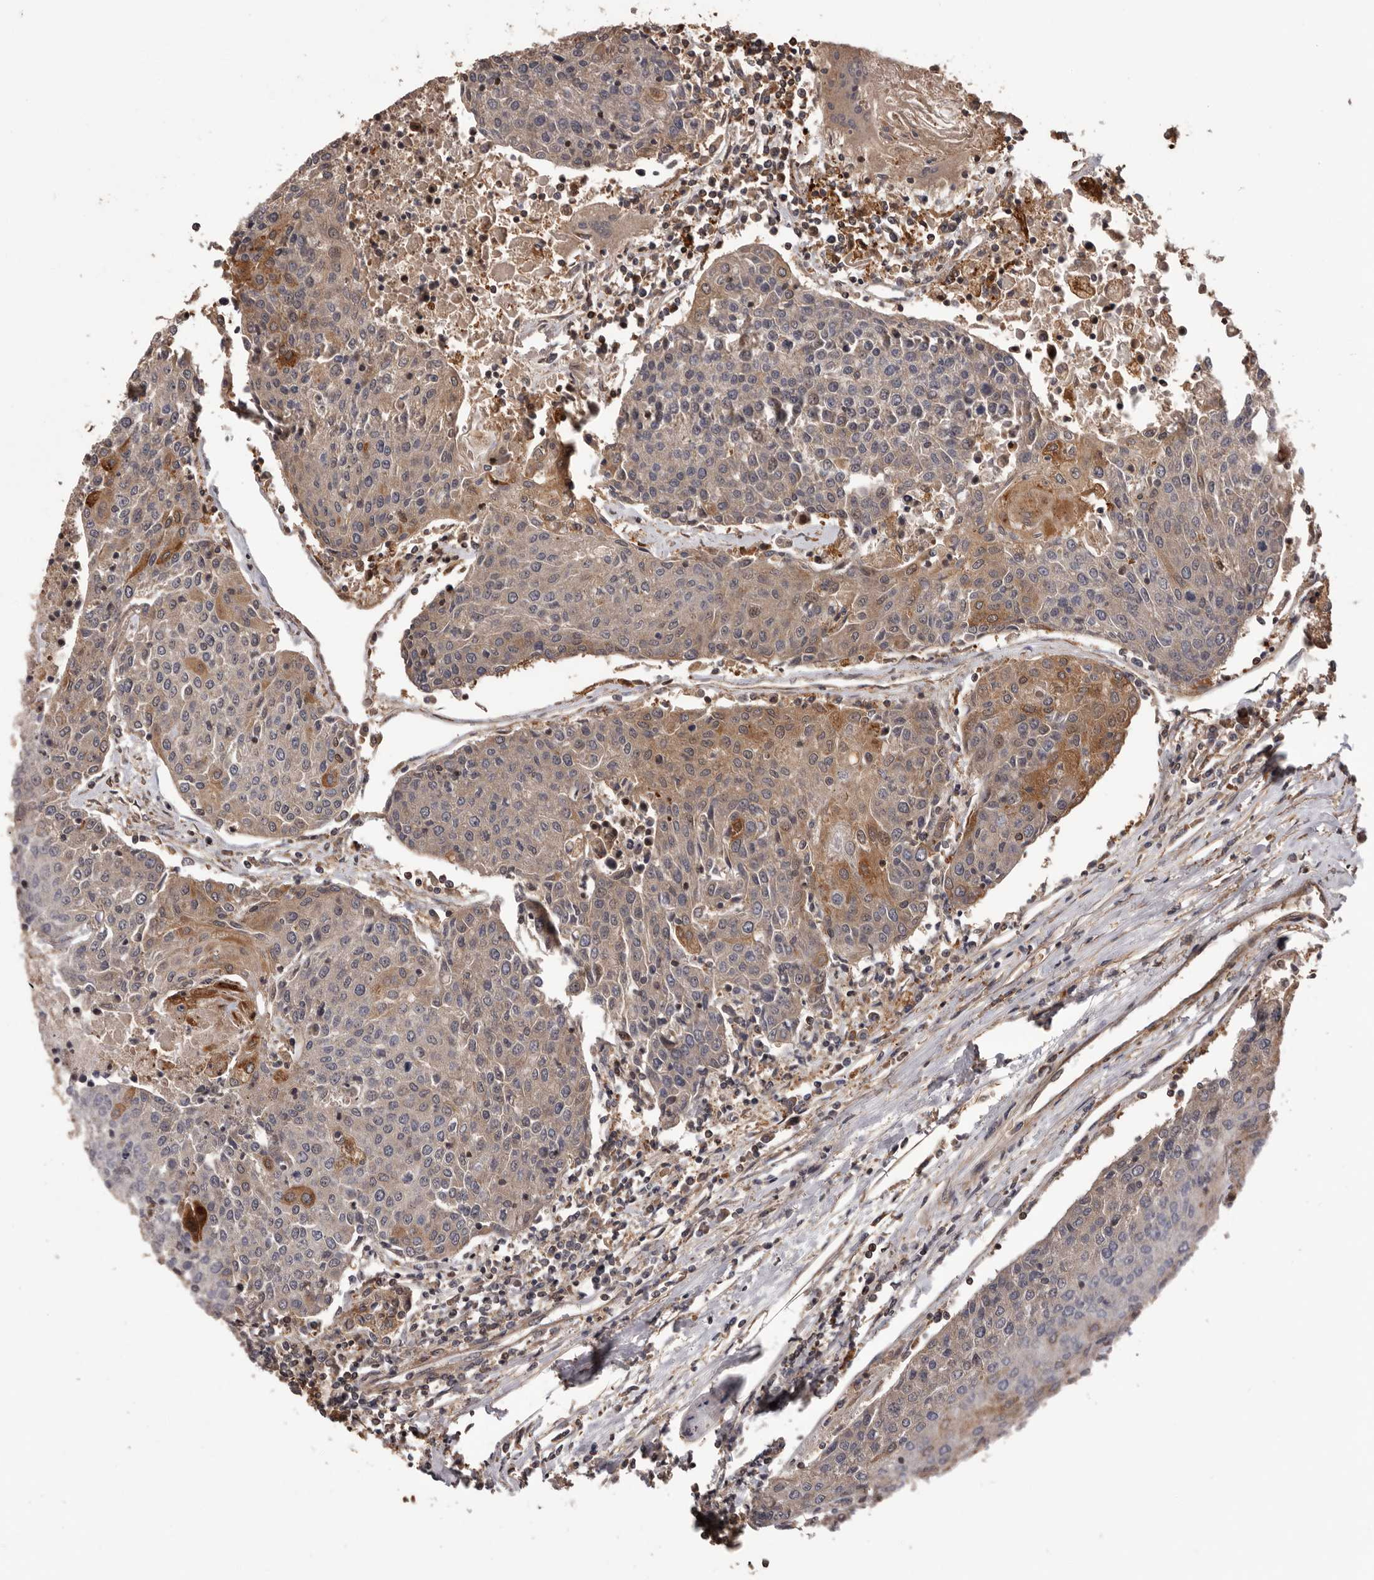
{"staining": {"intensity": "moderate", "quantity": "<25%", "location": "cytoplasmic/membranous"}, "tissue": "urothelial cancer", "cell_type": "Tumor cells", "image_type": "cancer", "snomed": [{"axis": "morphology", "description": "Urothelial carcinoma, High grade"}, {"axis": "topography", "description": "Urinary bladder"}], "caption": "Immunohistochemical staining of human urothelial carcinoma (high-grade) demonstrates moderate cytoplasmic/membranous protein staining in approximately <25% of tumor cells.", "gene": "ADAMTS2", "patient": {"sex": "female", "age": 85}}